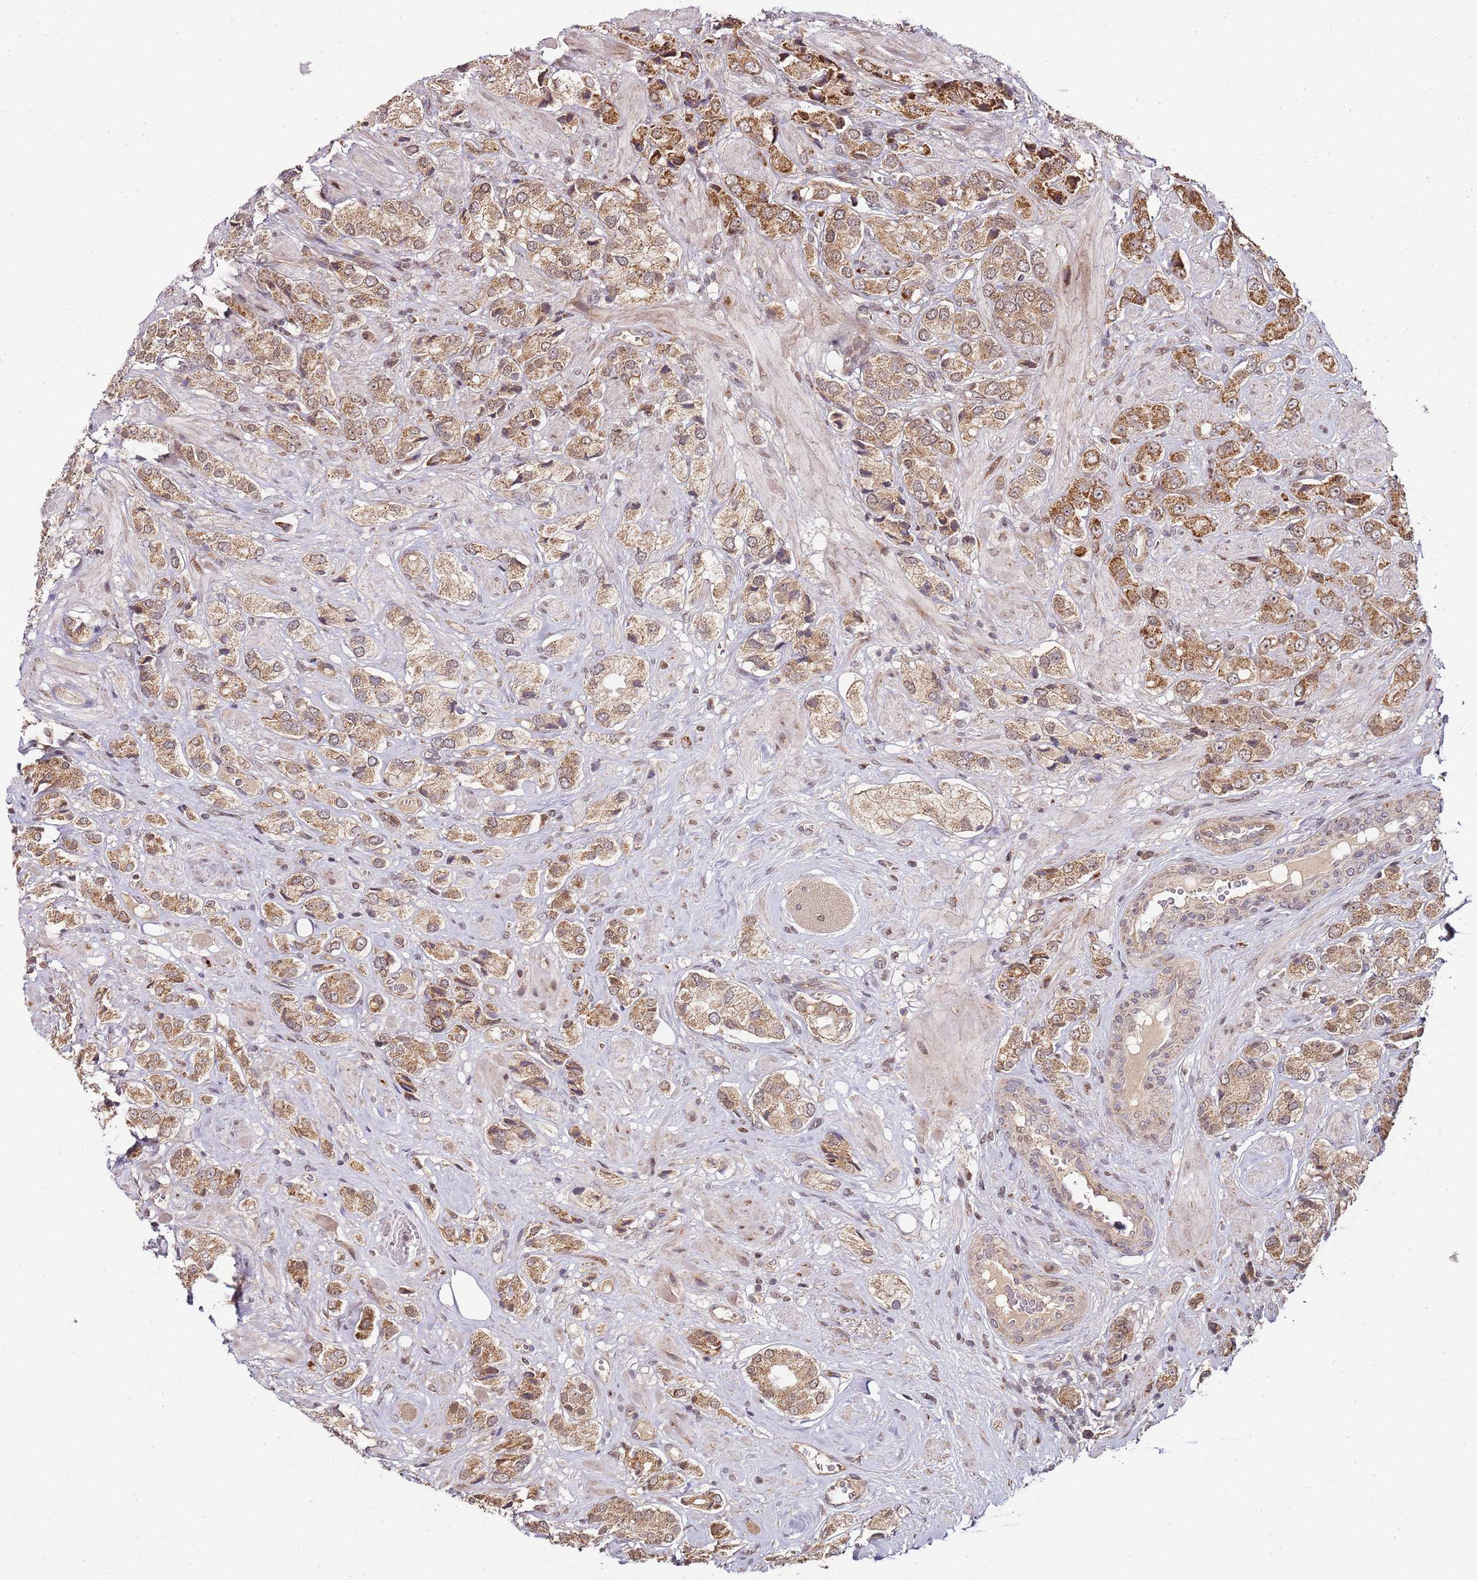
{"staining": {"intensity": "moderate", "quantity": ">75%", "location": "cytoplasmic/membranous"}, "tissue": "prostate cancer", "cell_type": "Tumor cells", "image_type": "cancer", "snomed": [{"axis": "morphology", "description": "Adenocarcinoma, High grade"}, {"axis": "topography", "description": "Prostate and seminal vesicle, NOS"}], "caption": "IHC of human prostate cancer (adenocarcinoma (high-grade)) exhibits medium levels of moderate cytoplasmic/membranous staining in about >75% of tumor cells.", "gene": "EDC3", "patient": {"sex": "male", "age": 64}}